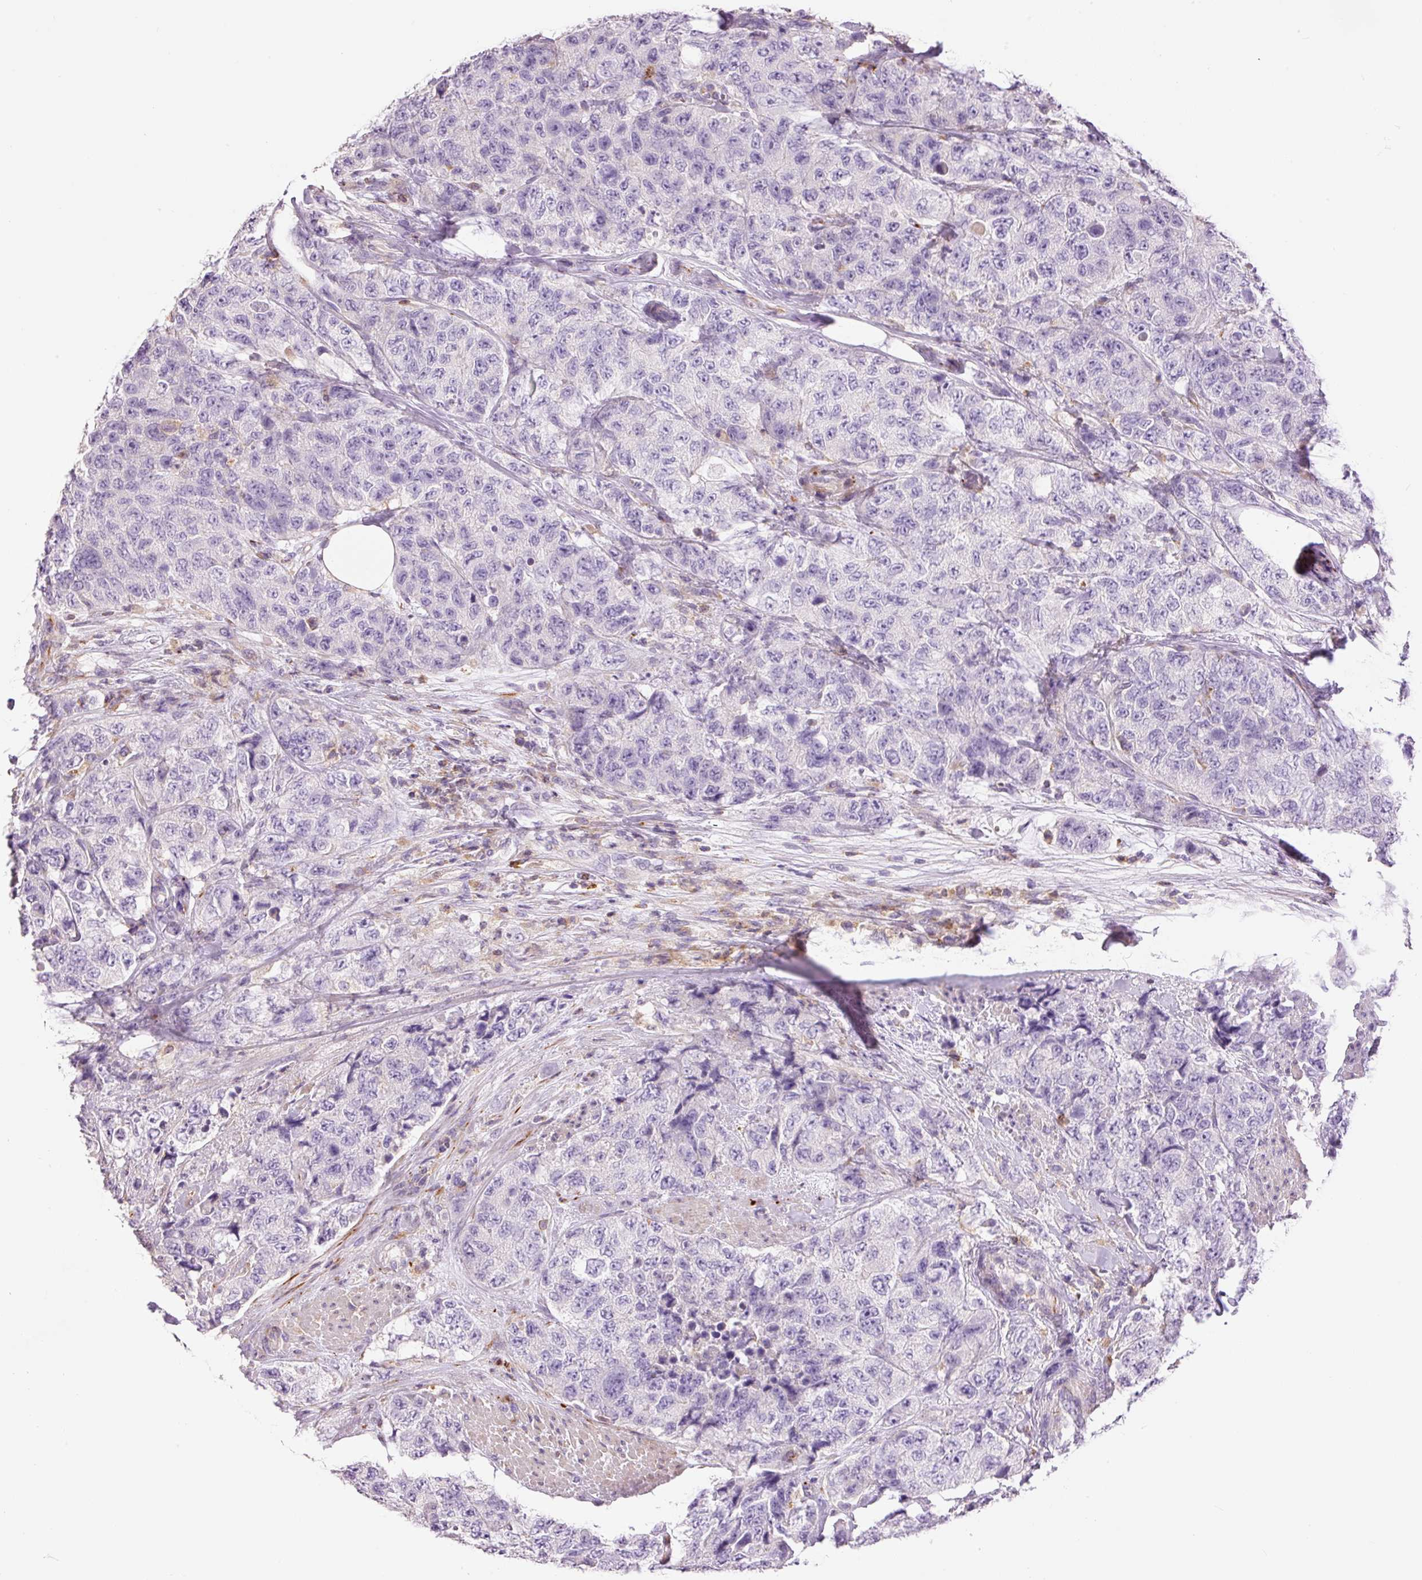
{"staining": {"intensity": "negative", "quantity": "none", "location": "none"}, "tissue": "urothelial cancer", "cell_type": "Tumor cells", "image_type": "cancer", "snomed": [{"axis": "morphology", "description": "Urothelial carcinoma, High grade"}, {"axis": "topography", "description": "Urinary bladder"}], "caption": "The photomicrograph demonstrates no significant expression in tumor cells of urothelial cancer.", "gene": "DOK6", "patient": {"sex": "female", "age": 78}}